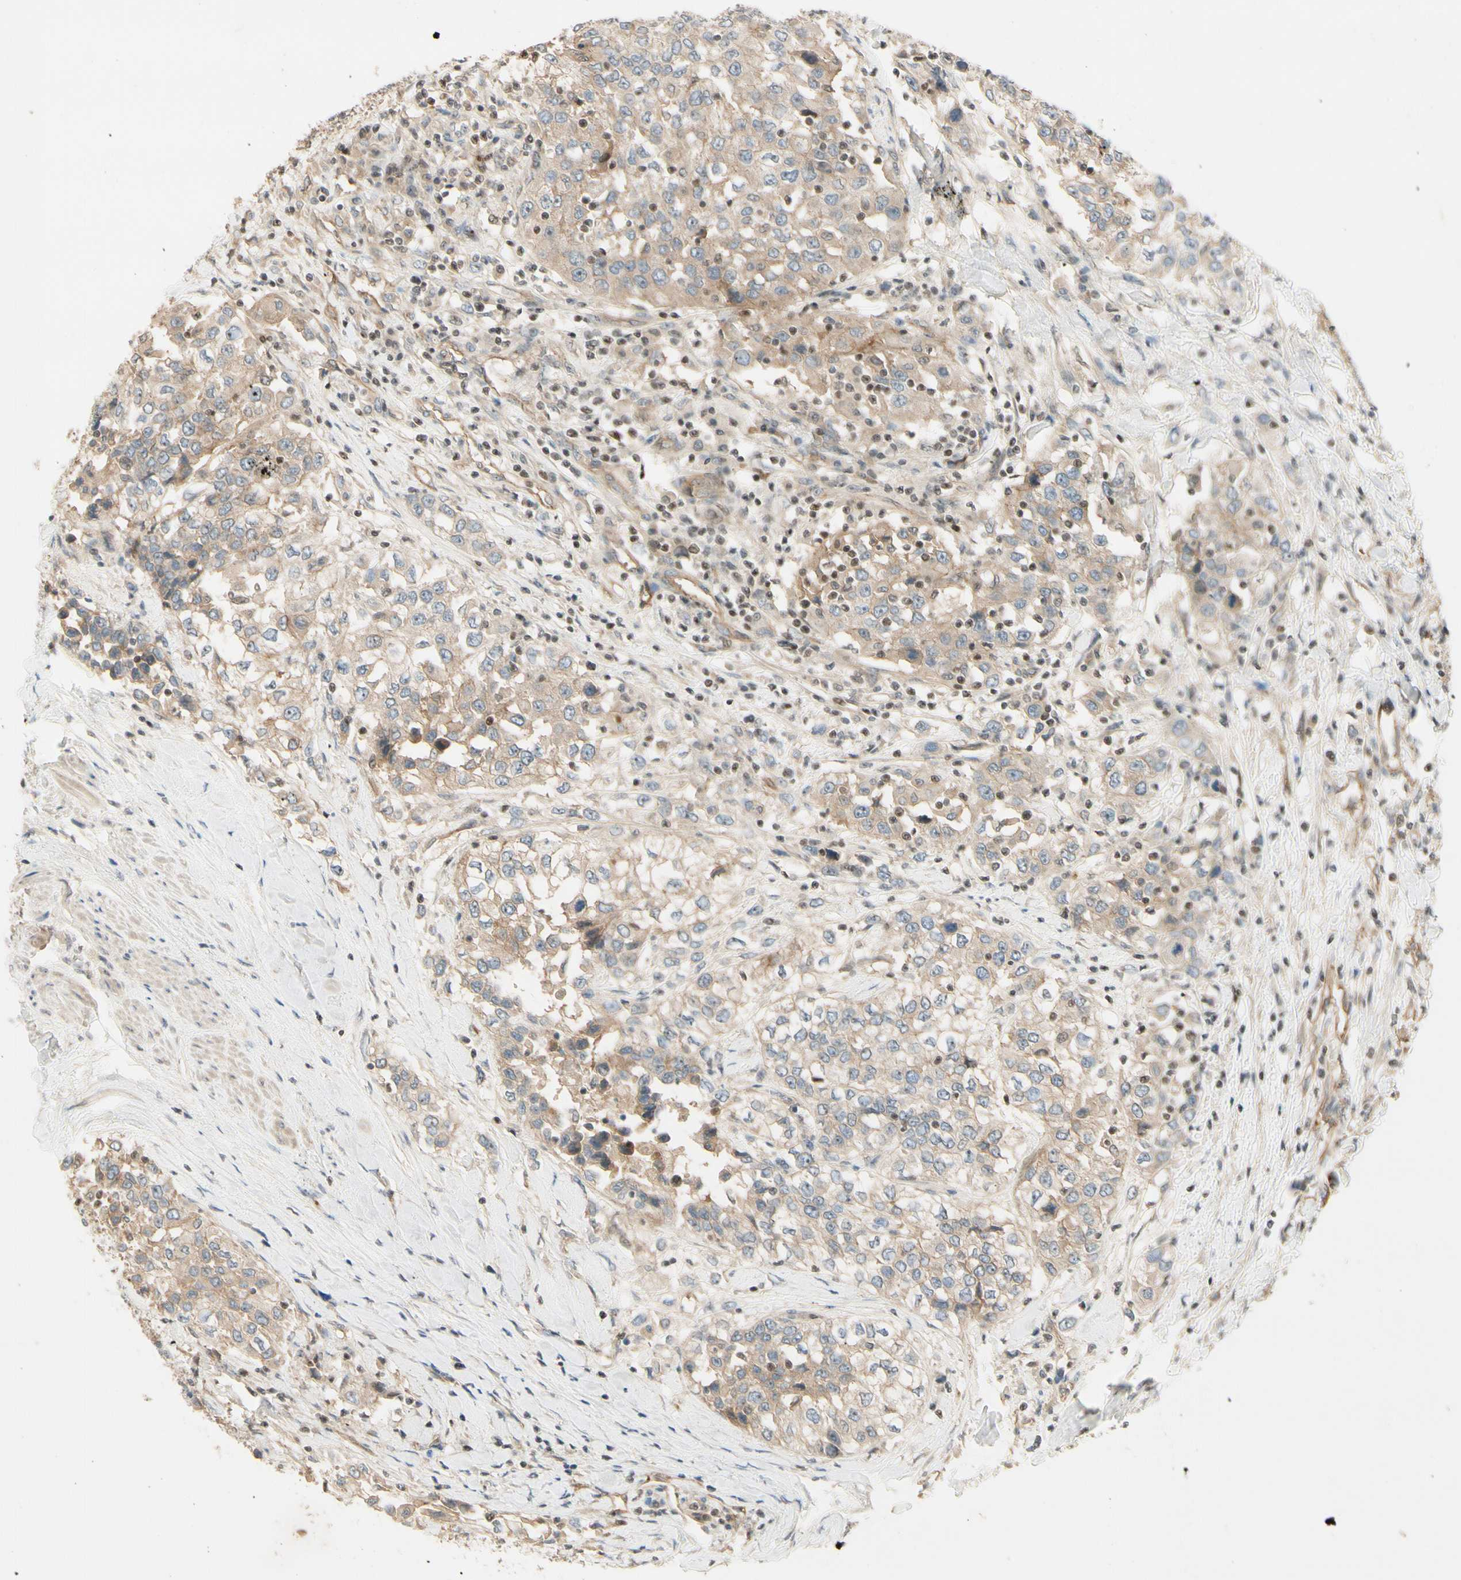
{"staining": {"intensity": "weak", "quantity": ">75%", "location": "cytoplasmic/membranous"}, "tissue": "urothelial cancer", "cell_type": "Tumor cells", "image_type": "cancer", "snomed": [{"axis": "morphology", "description": "Urothelial carcinoma, High grade"}, {"axis": "topography", "description": "Urinary bladder"}], "caption": "High-power microscopy captured an immunohistochemistry (IHC) micrograph of urothelial cancer, revealing weak cytoplasmic/membranous positivity in approximately >75% of tumor cells.", "gene": "NFYA", "patient": {"sex": "female", "age": 80}}